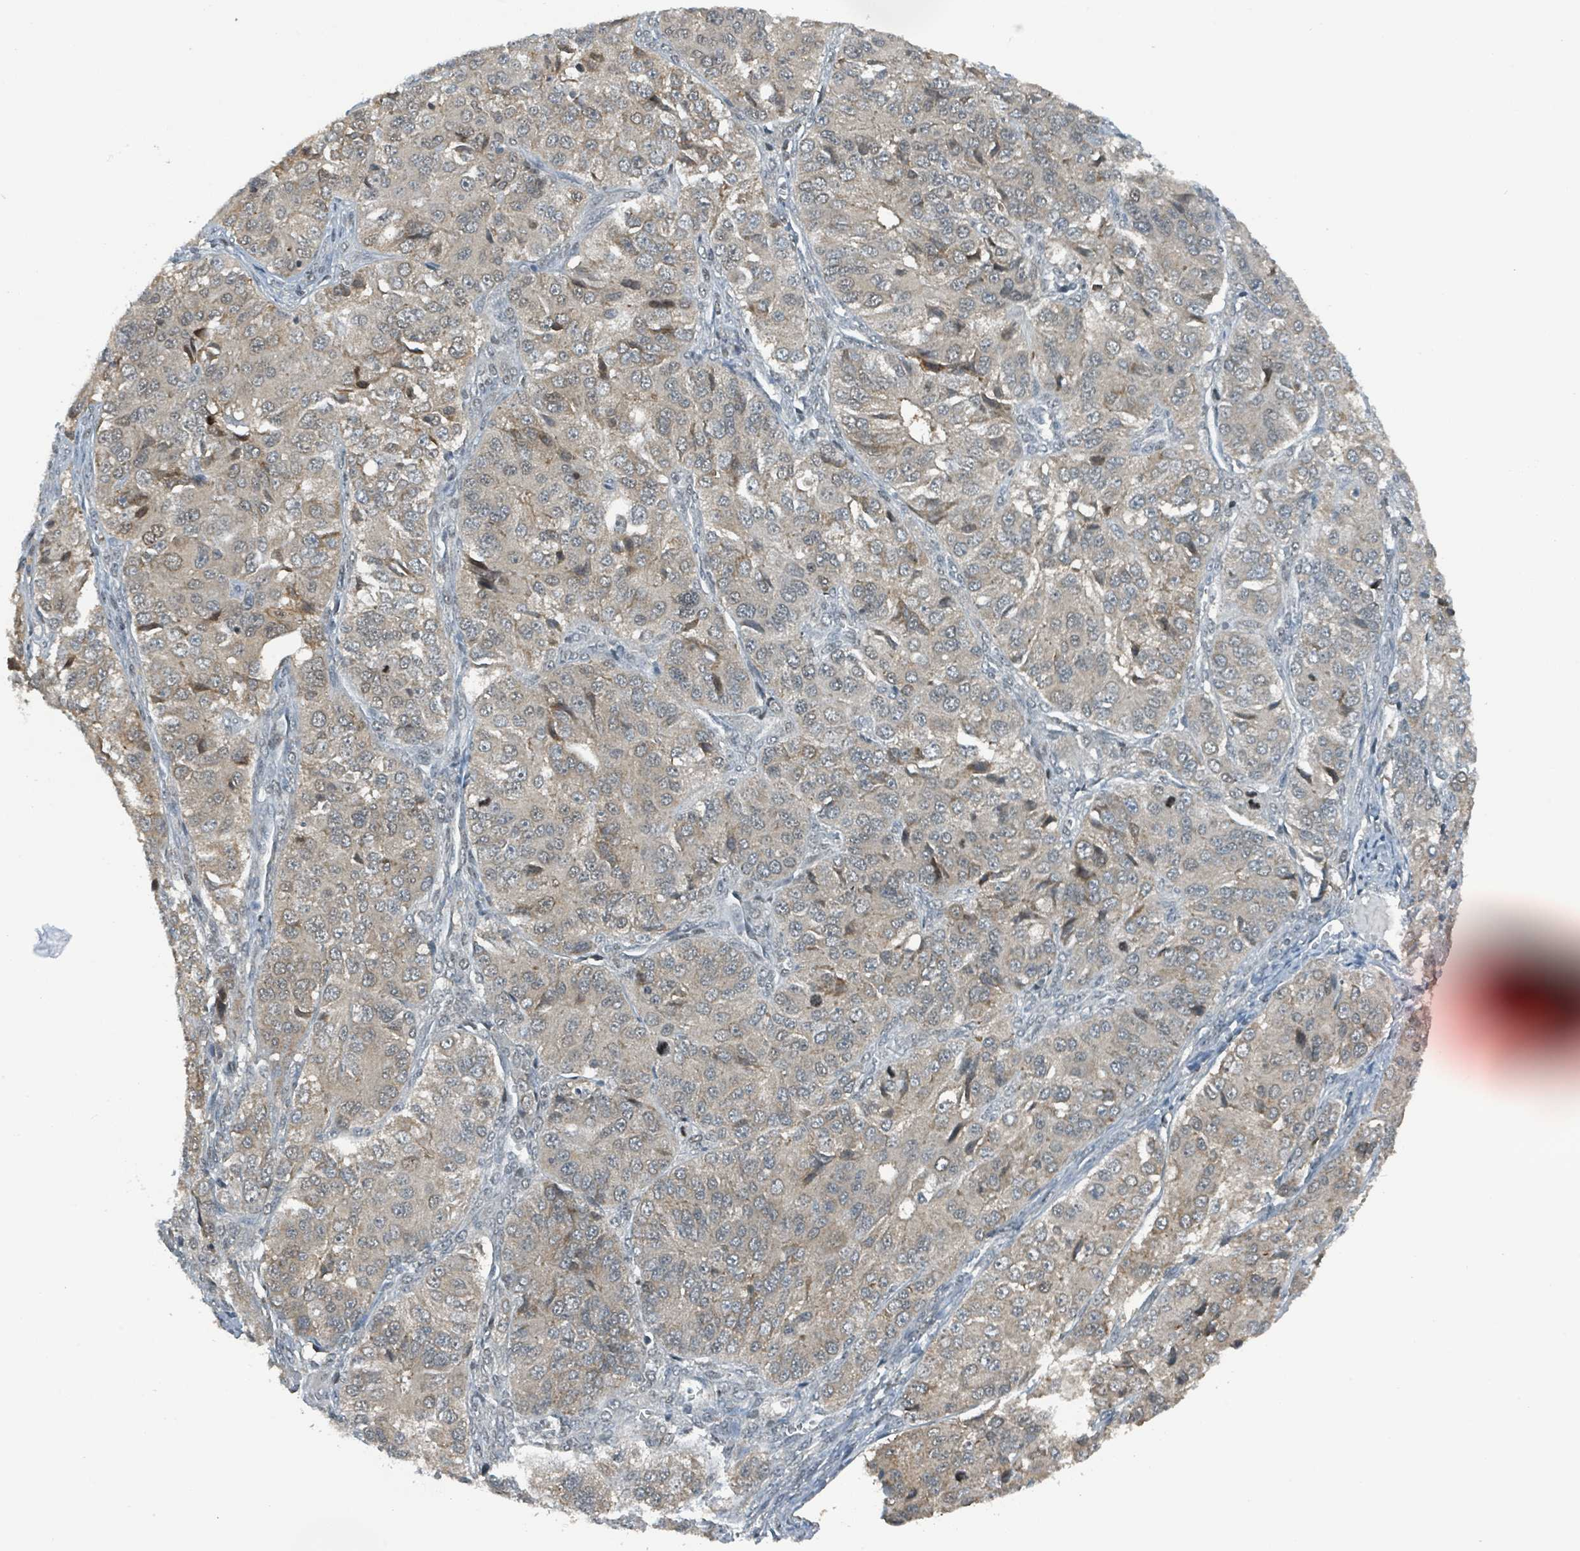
{"staining": {"intensity": "moderate", "quantity": "<25%", "location": "nuclear"}, "tissue": "ovarian cancer", "cell_type": "Tumor cells", "image_type": "cancer", "snomed": [{"axis": "morphology", "description": "Carcinoma, endometroid"}, {"axis": "topography", "description": "Ovary"}], "caption": "The histopathology image demonstrates a brown stain indicating the presence of a protein in the nuclear of tumor cells in endometroid carcinoma (ovarian).", "gene": "PHIP", "patient": {"sex": "female", "age": 51}}